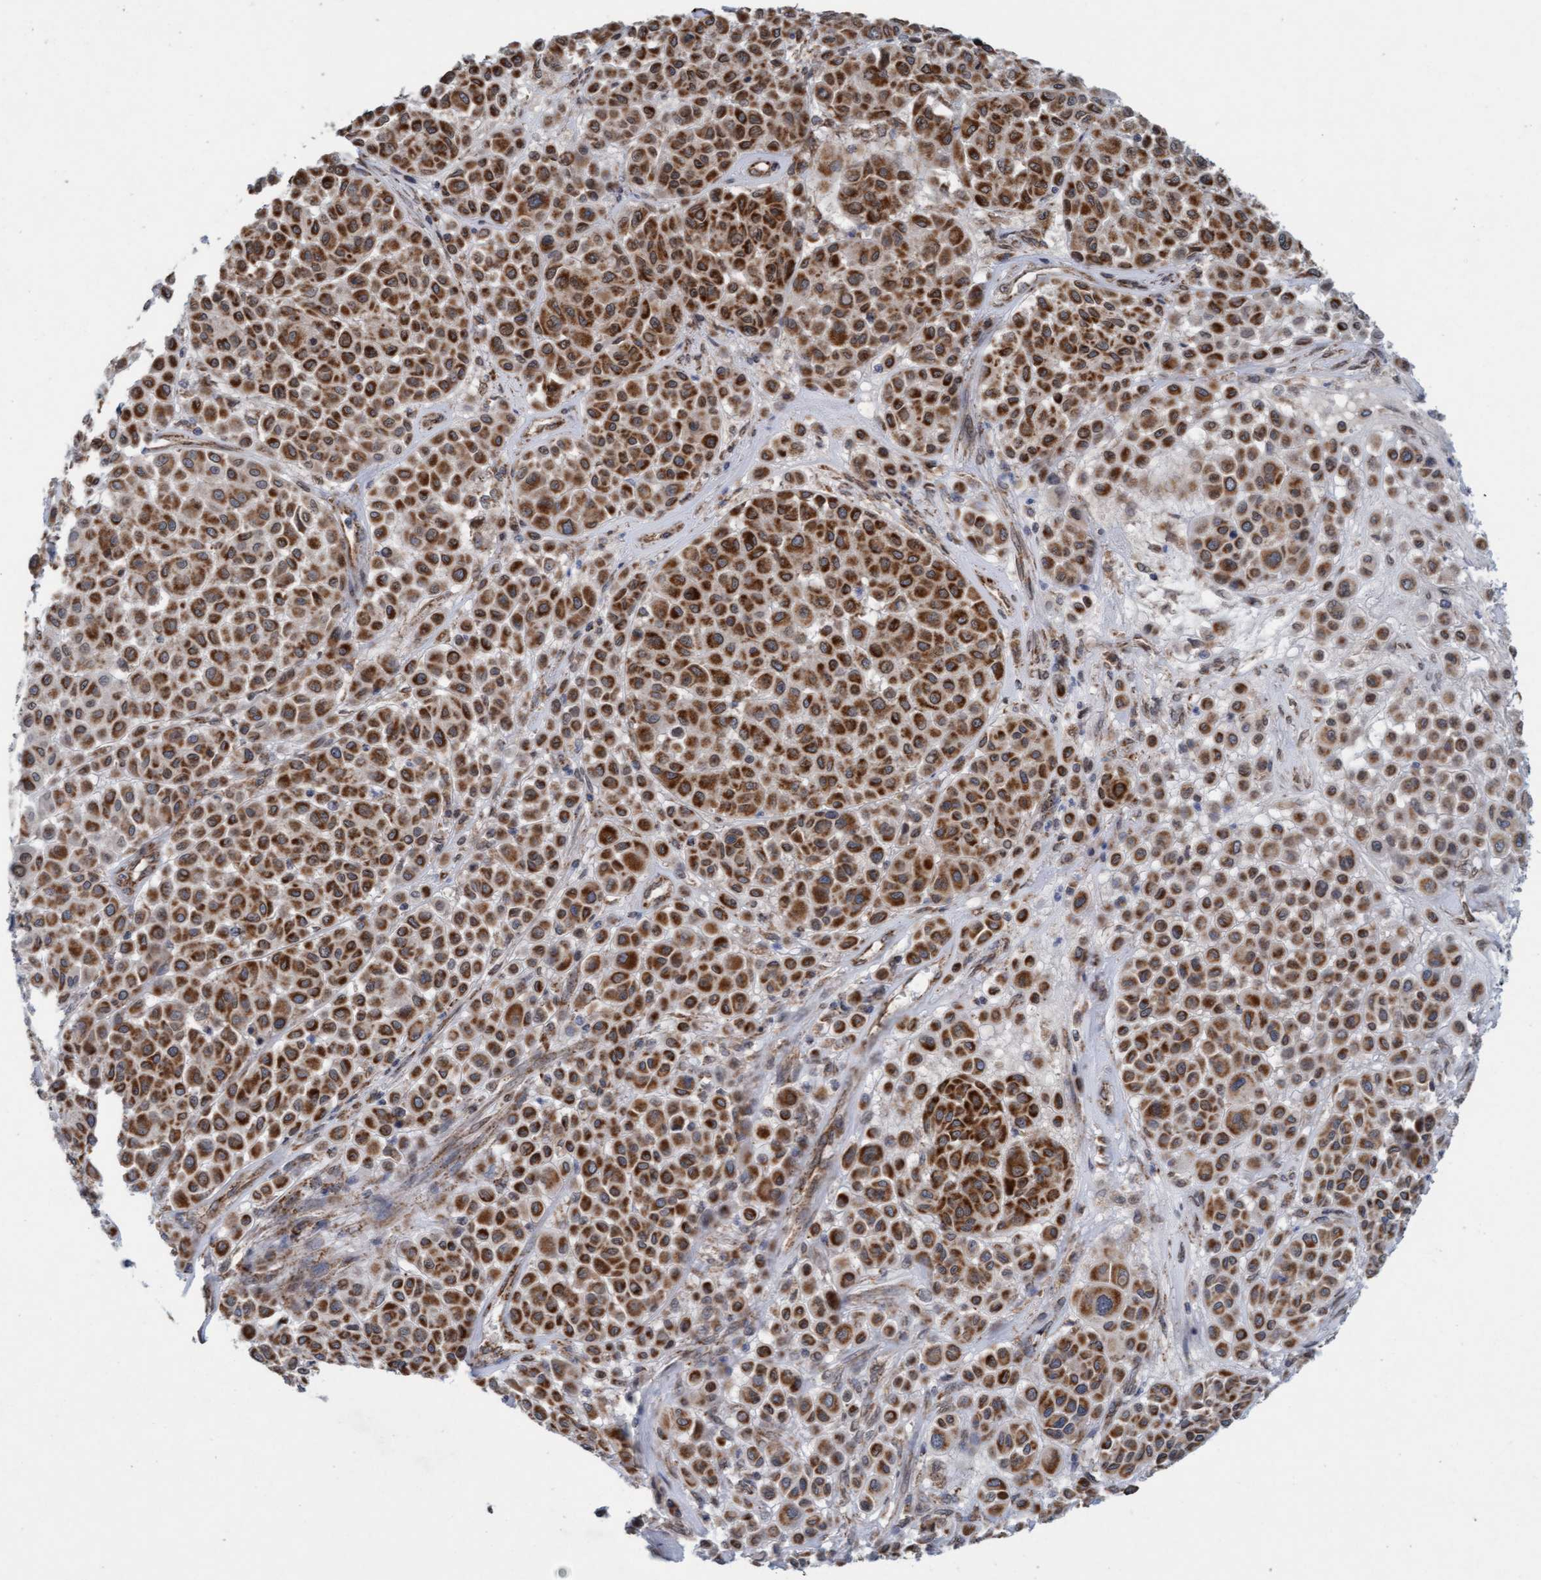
{"staining": {"intensity": "strong", "quantity": ">75%", "location": "cytoplasmic/membranous"}, "tissue": "melanoma", "cell_type": "Tumor cells", "image_type": "cancer", "snomed": [{"axis": "morphology", "description": "Malignant melanoma, Metastatic site"}, {"axis": "topography", "description": "Soft tissue"}], "caption": "Protein analysis of malignant melanoma (metastatic site) tissue demonstrates strong cytoplasmic/membranous staining in approximately >75% of tumor cells.", "gene": "MRPS23", "patient": {"sex": "male", "age": 41}}